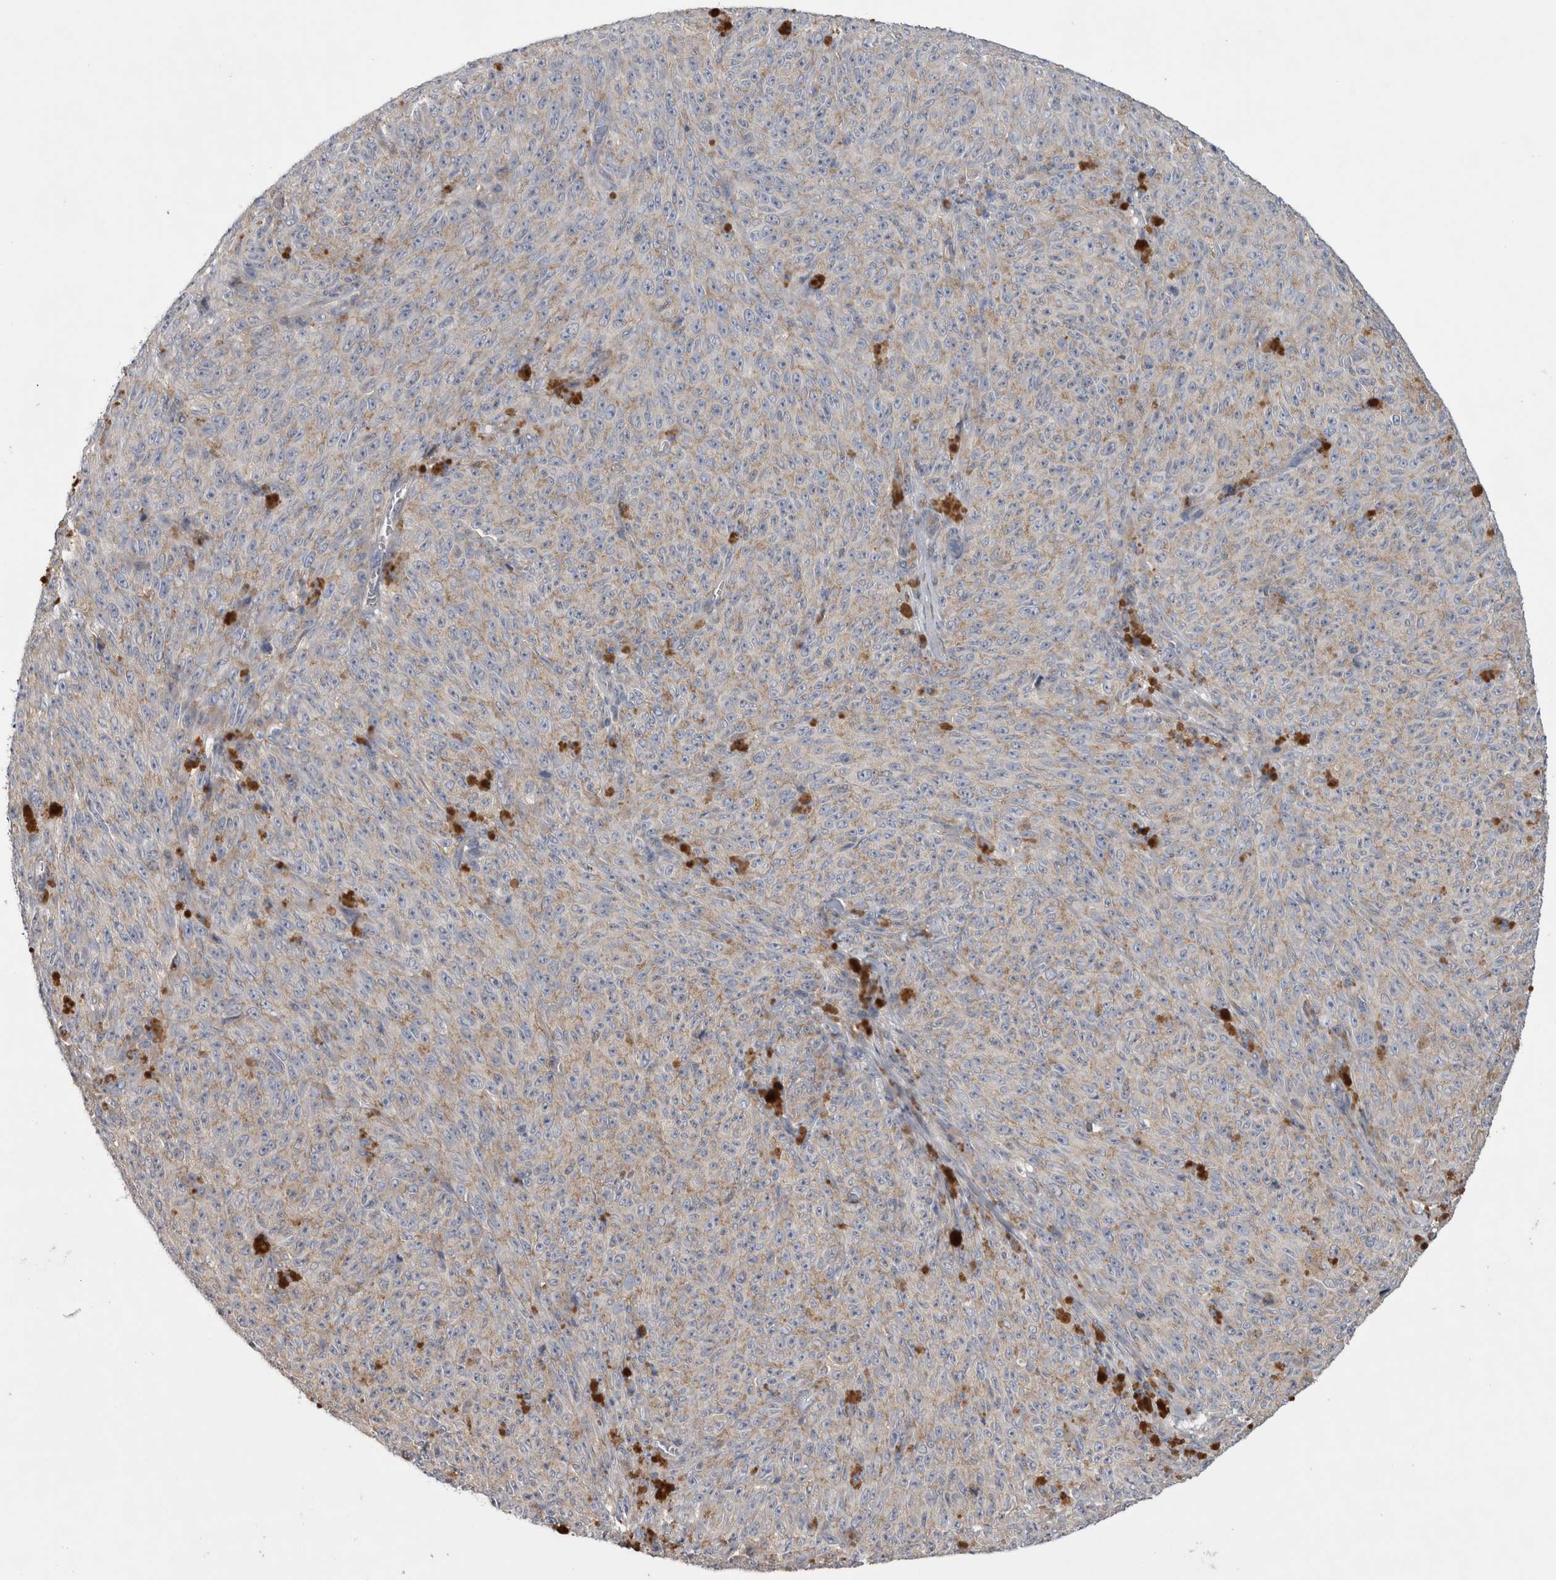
{"staining": {"intensity": "weak", "quantity": "<25%", "location": "cytoplasmic/membranous"}, "tissue": "melanoma", "cell_type": "Tumor cells", "image_type": "cancer", "snomed": [{"axis": "morphology", "description": "Malignant melanoma, NOS"}, {"axis": "topography", "description": "Skin"}], "caption": "Tumor cells are negative for protein expression in human malignant melanoma.", "gene": "PRRC2C", "patient": {"sex": "female", "age": 82}}